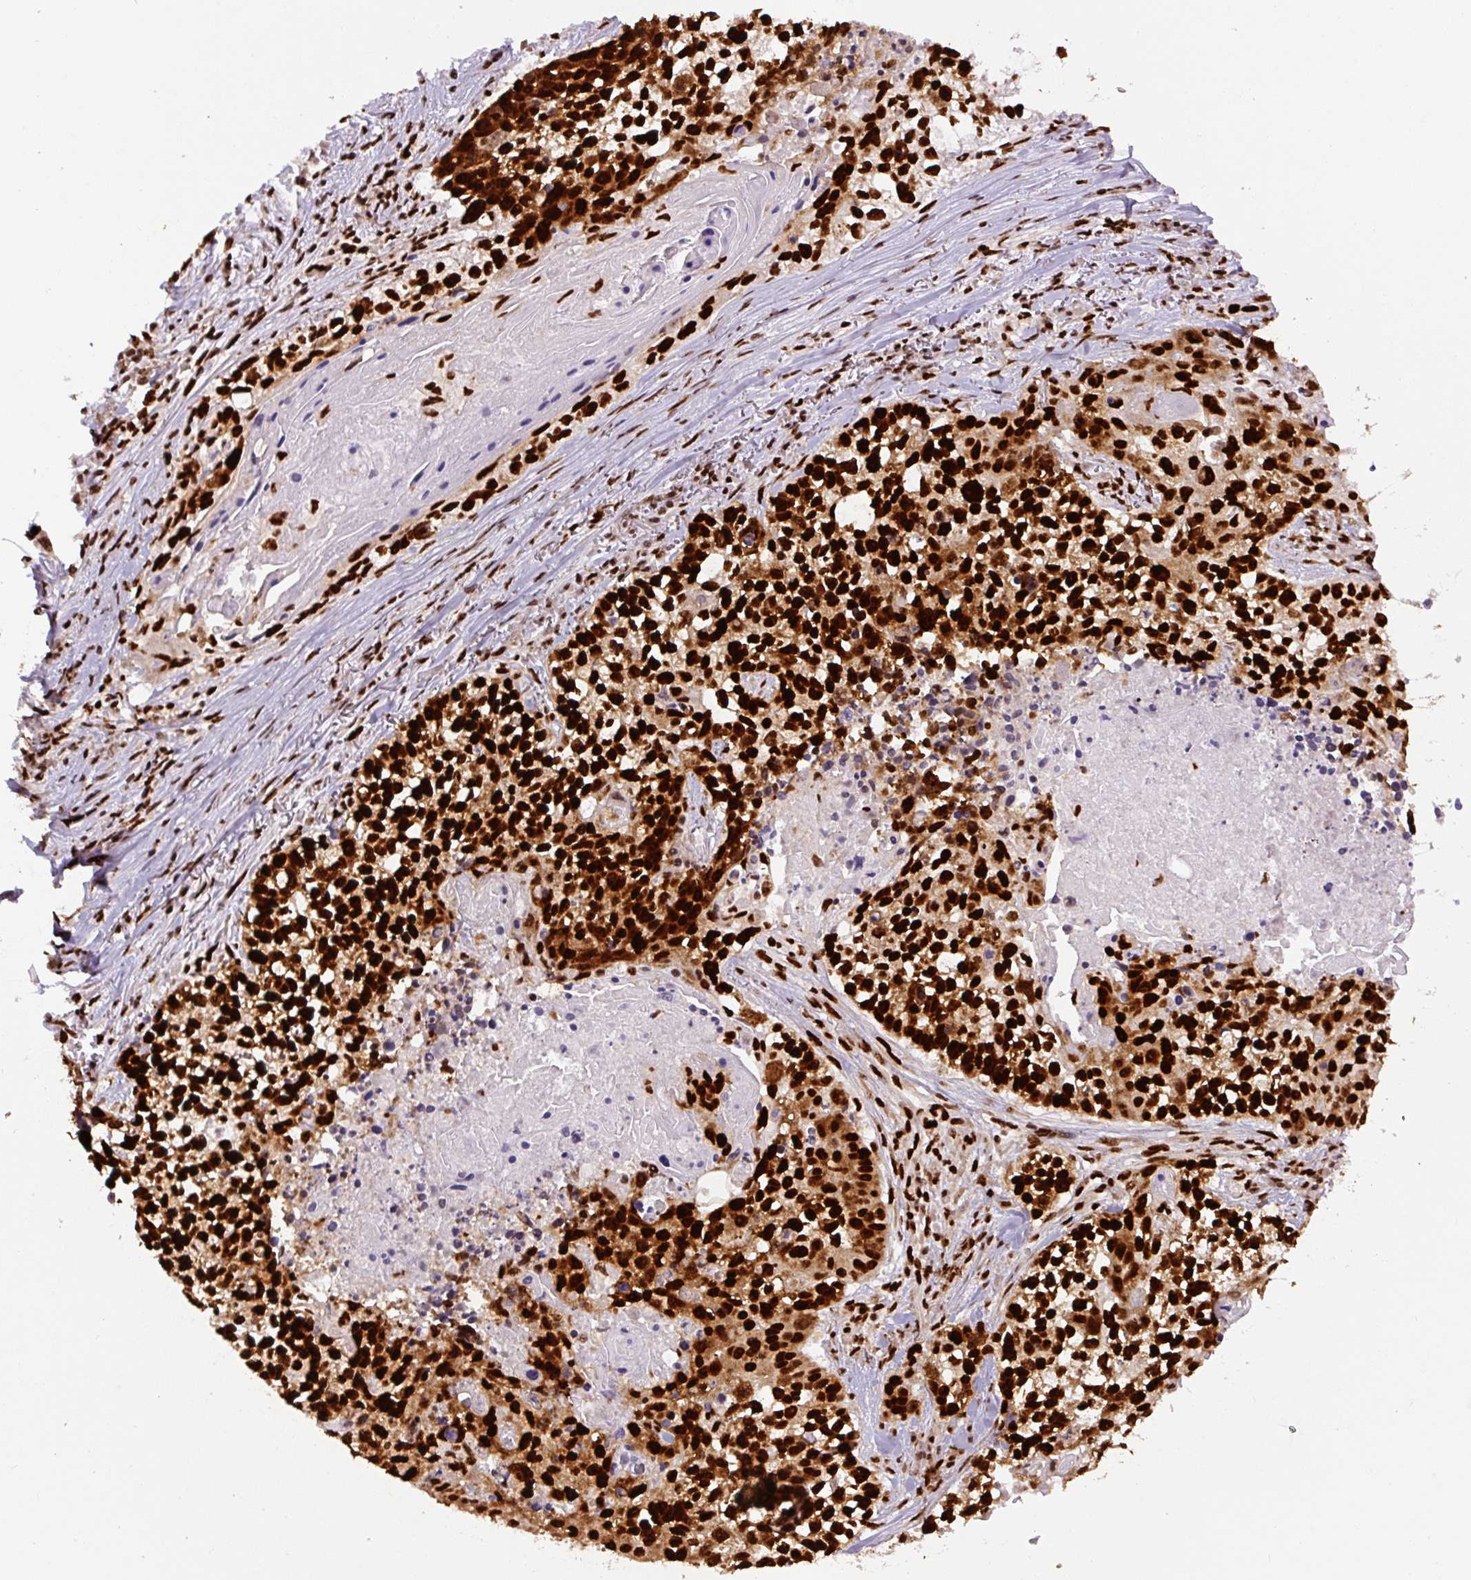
{"staining": {"intensity": "strong", "quantity": ">75%", "location": "cytoplasmic/membranous,nuclear"}, "tissue": "lung cancer", "cell_type": "Tumor cells", "image_type": "cancer", "snomed": [{"axis": "morphology", "description": "Squamous cell carcinoma, NOS"}, {"axis": "topography", "description": "Lung"}], "caption": "There is high levels of strong cytoplasmic/membranous and nuclear positivity in tumor cells of lung squamous cell carcinoma, as demonstrated by immunohistochemical staining (brown color).", "gene": "FUS", "patient": {"sex": "male", "age": 74}}